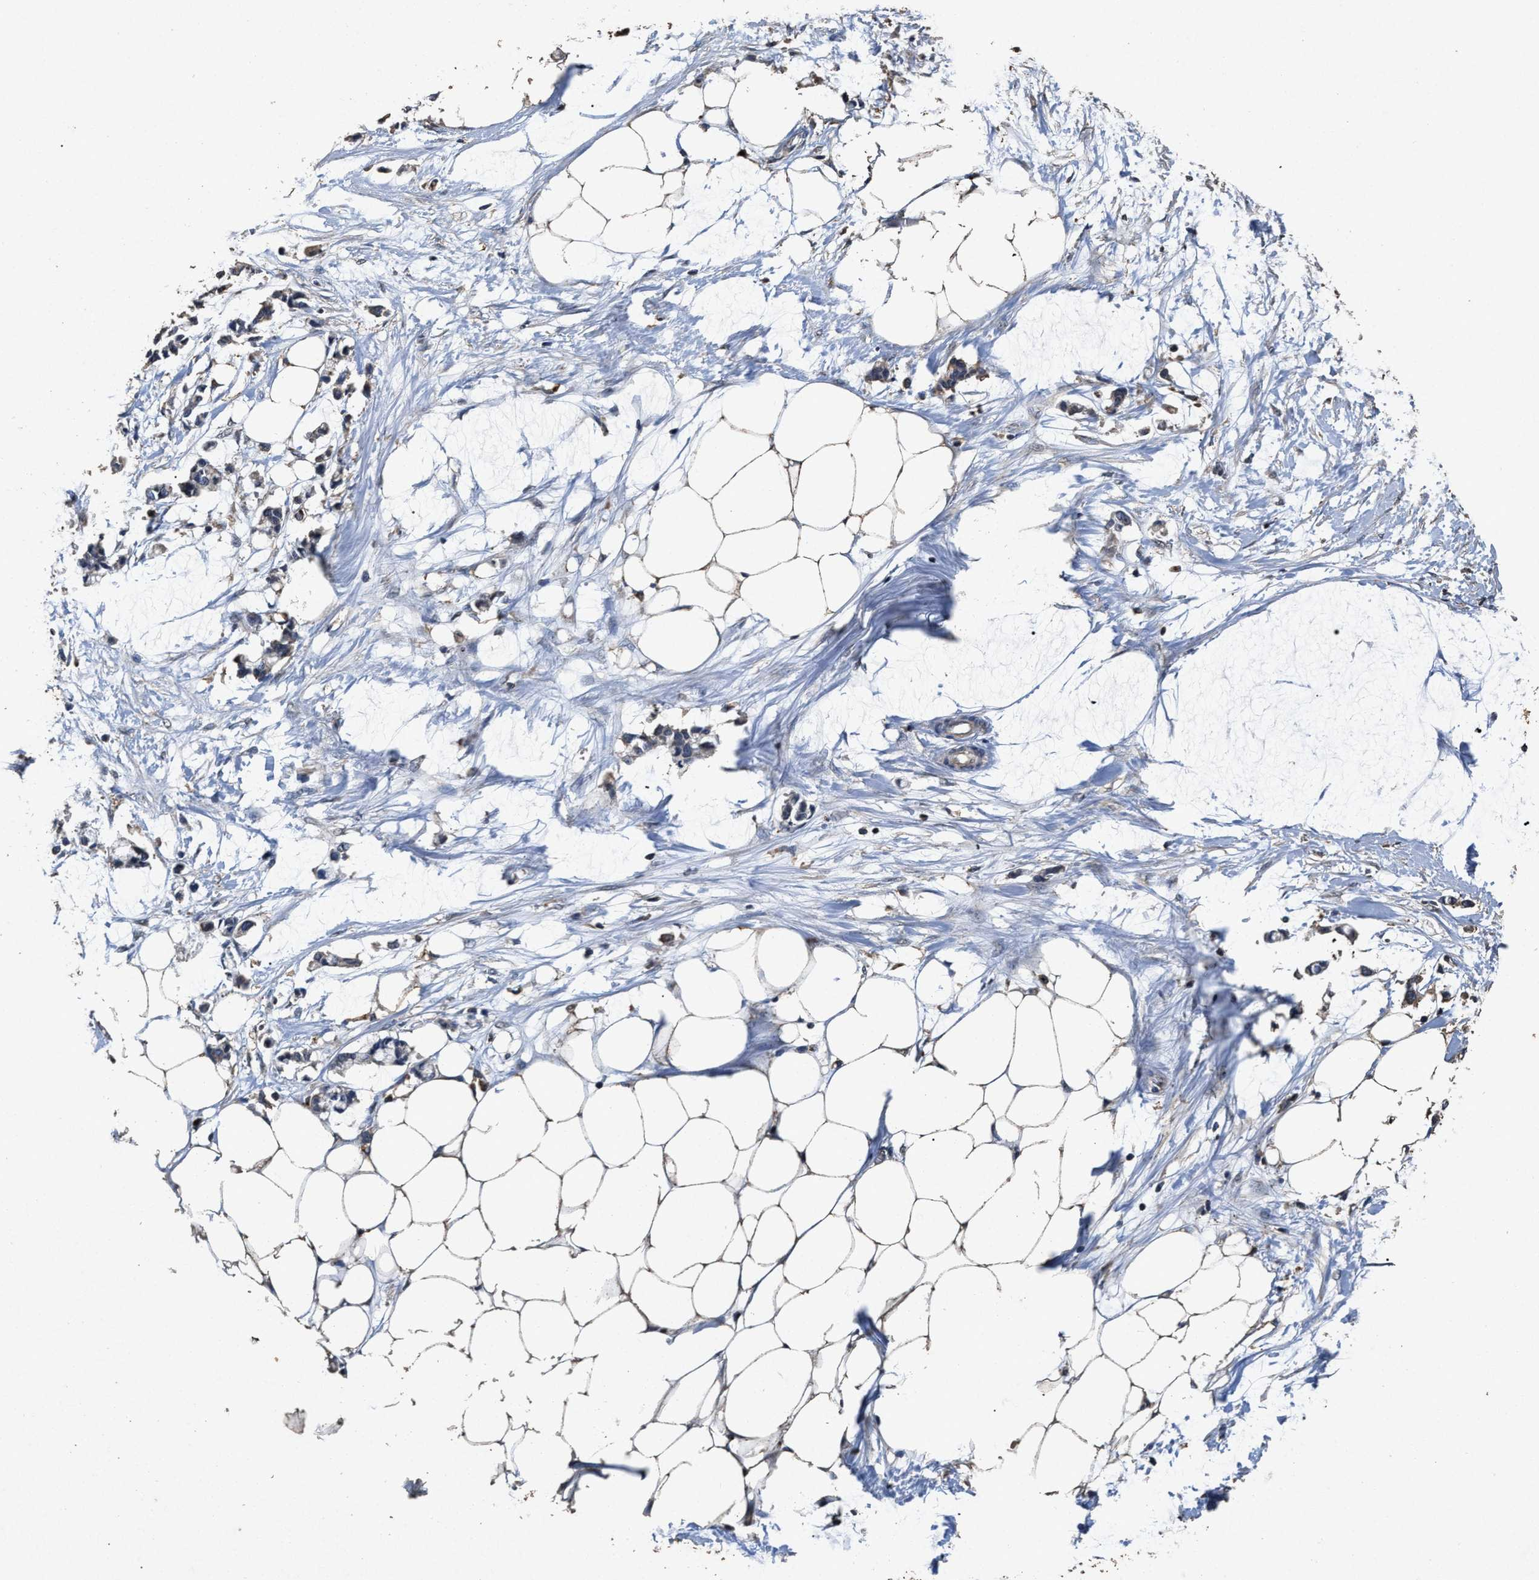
{"staining": {"intensity": "moderate", "quantity": ">75%", "location": "cytoplasmic/membranous"}, "tissue": "adipose tissue", "cell_type": "Adipocytes", "image_type": "normal", "snomed": [{"axis": "morphology", "description": "Normal tissue, NOS"}, {"axis": "morphology", "description": "Adenocarcinoma, NOS"}, {"axis": "topography", "description": "Colon"}, {"axis": "topography", "description": "Peripheral nerve tissue"}], "caption": "The histopathology image exhibits staining of unremarkable adipose tissue, revealing moderate cytoplasmic/membranous protein staining (brown color) within adipocytes. (Stains: DAB in brown, nuclei in blue, Microscopy: brightfield microscopy at high magnification).", "gene": "TPST2", "patient": {"sex": "male", "age": 14}}